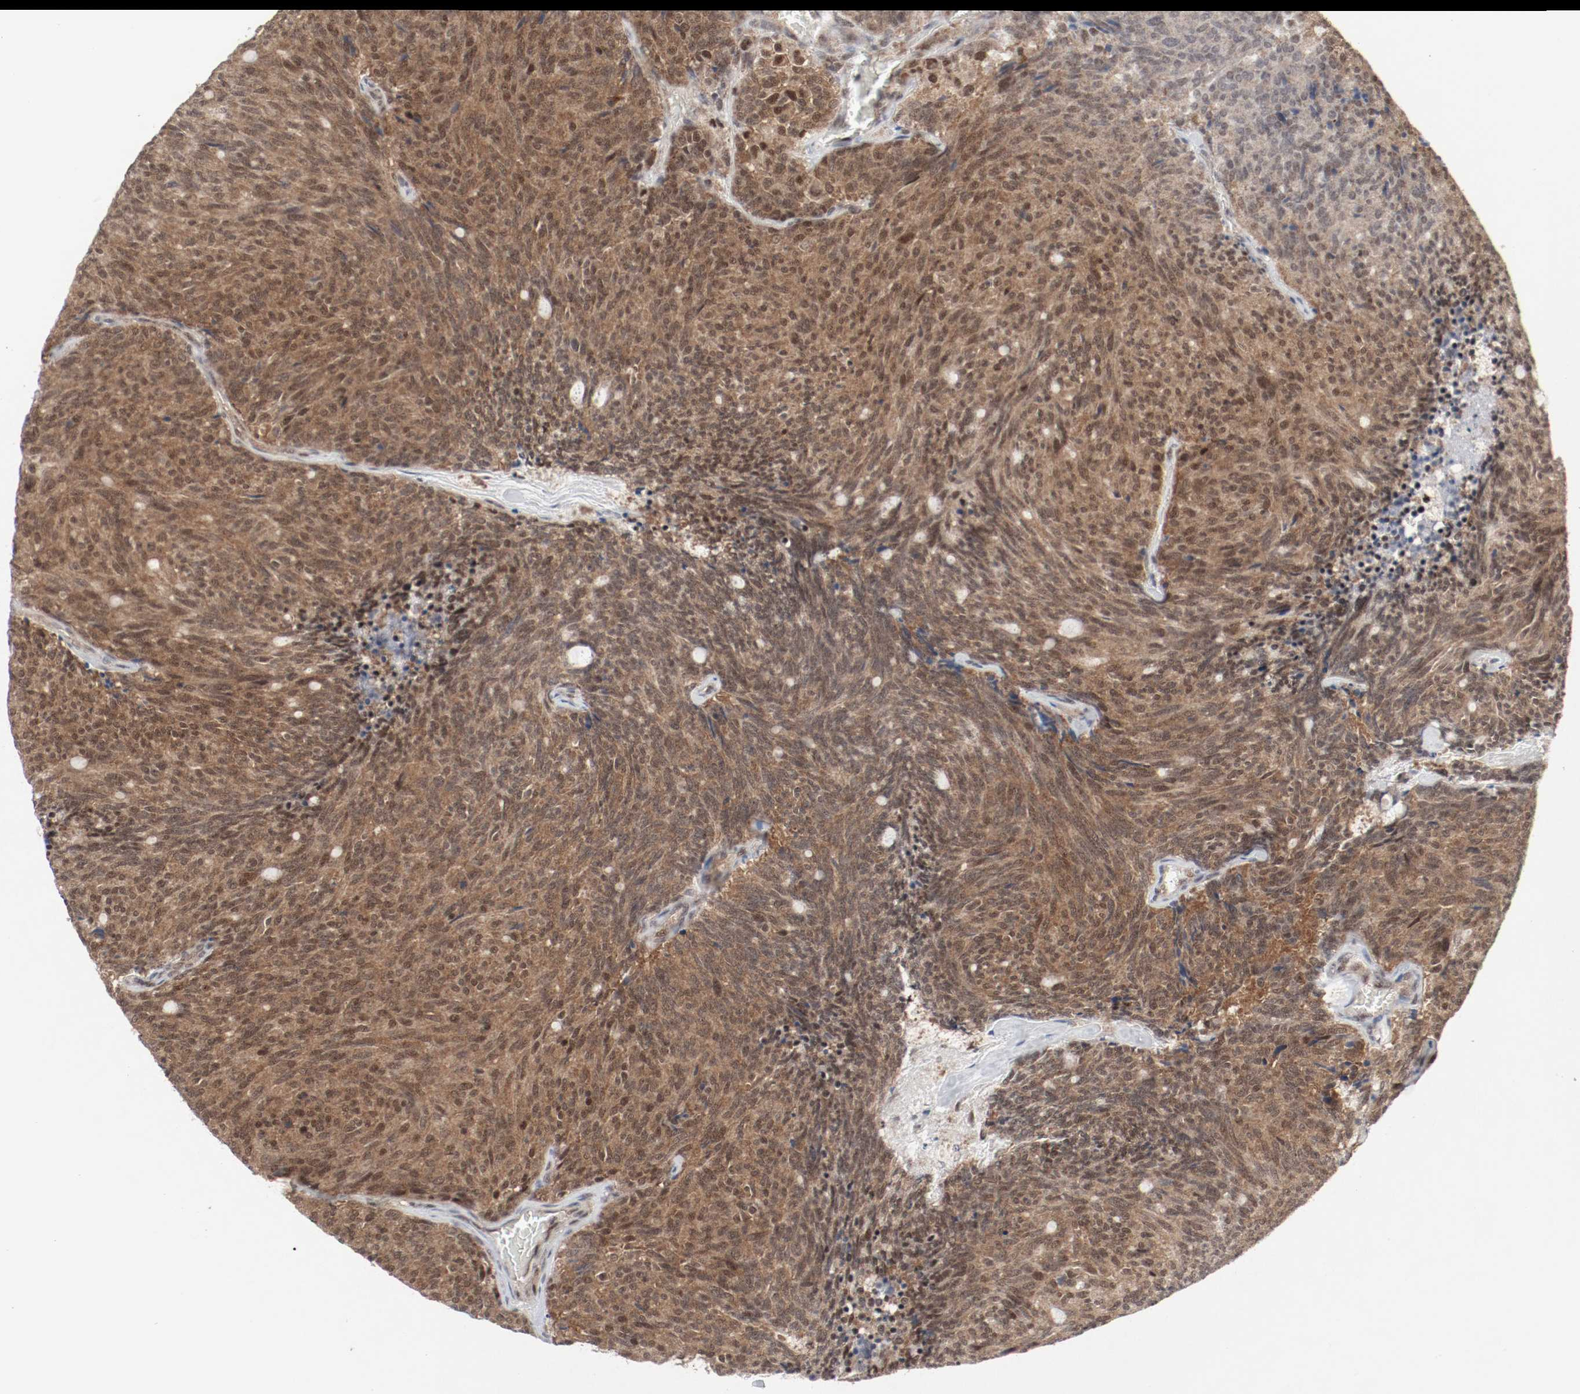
{"staining": {"intensity": "moderate", "quantity": ">75%", "location": "cytoplasmic/membranous,nuclear"}, "tissue": "carcinoid", "cell_type": "Tumor cells", "image_type": "cancer", "snomed": [{"axis": "morphology", "description": "Carcinoid, malignant, NOS"}, {"axis": "topography", "description": "Pancreas"}], "caption": "Protein expression analysis of carcinoid demonstrates moderate cytoplasmic/membranous and nuclear expression in approximately >75% of tumor cells.", "gene": "CSNK2B", "patient": {"sex": "female", "age": 54}}